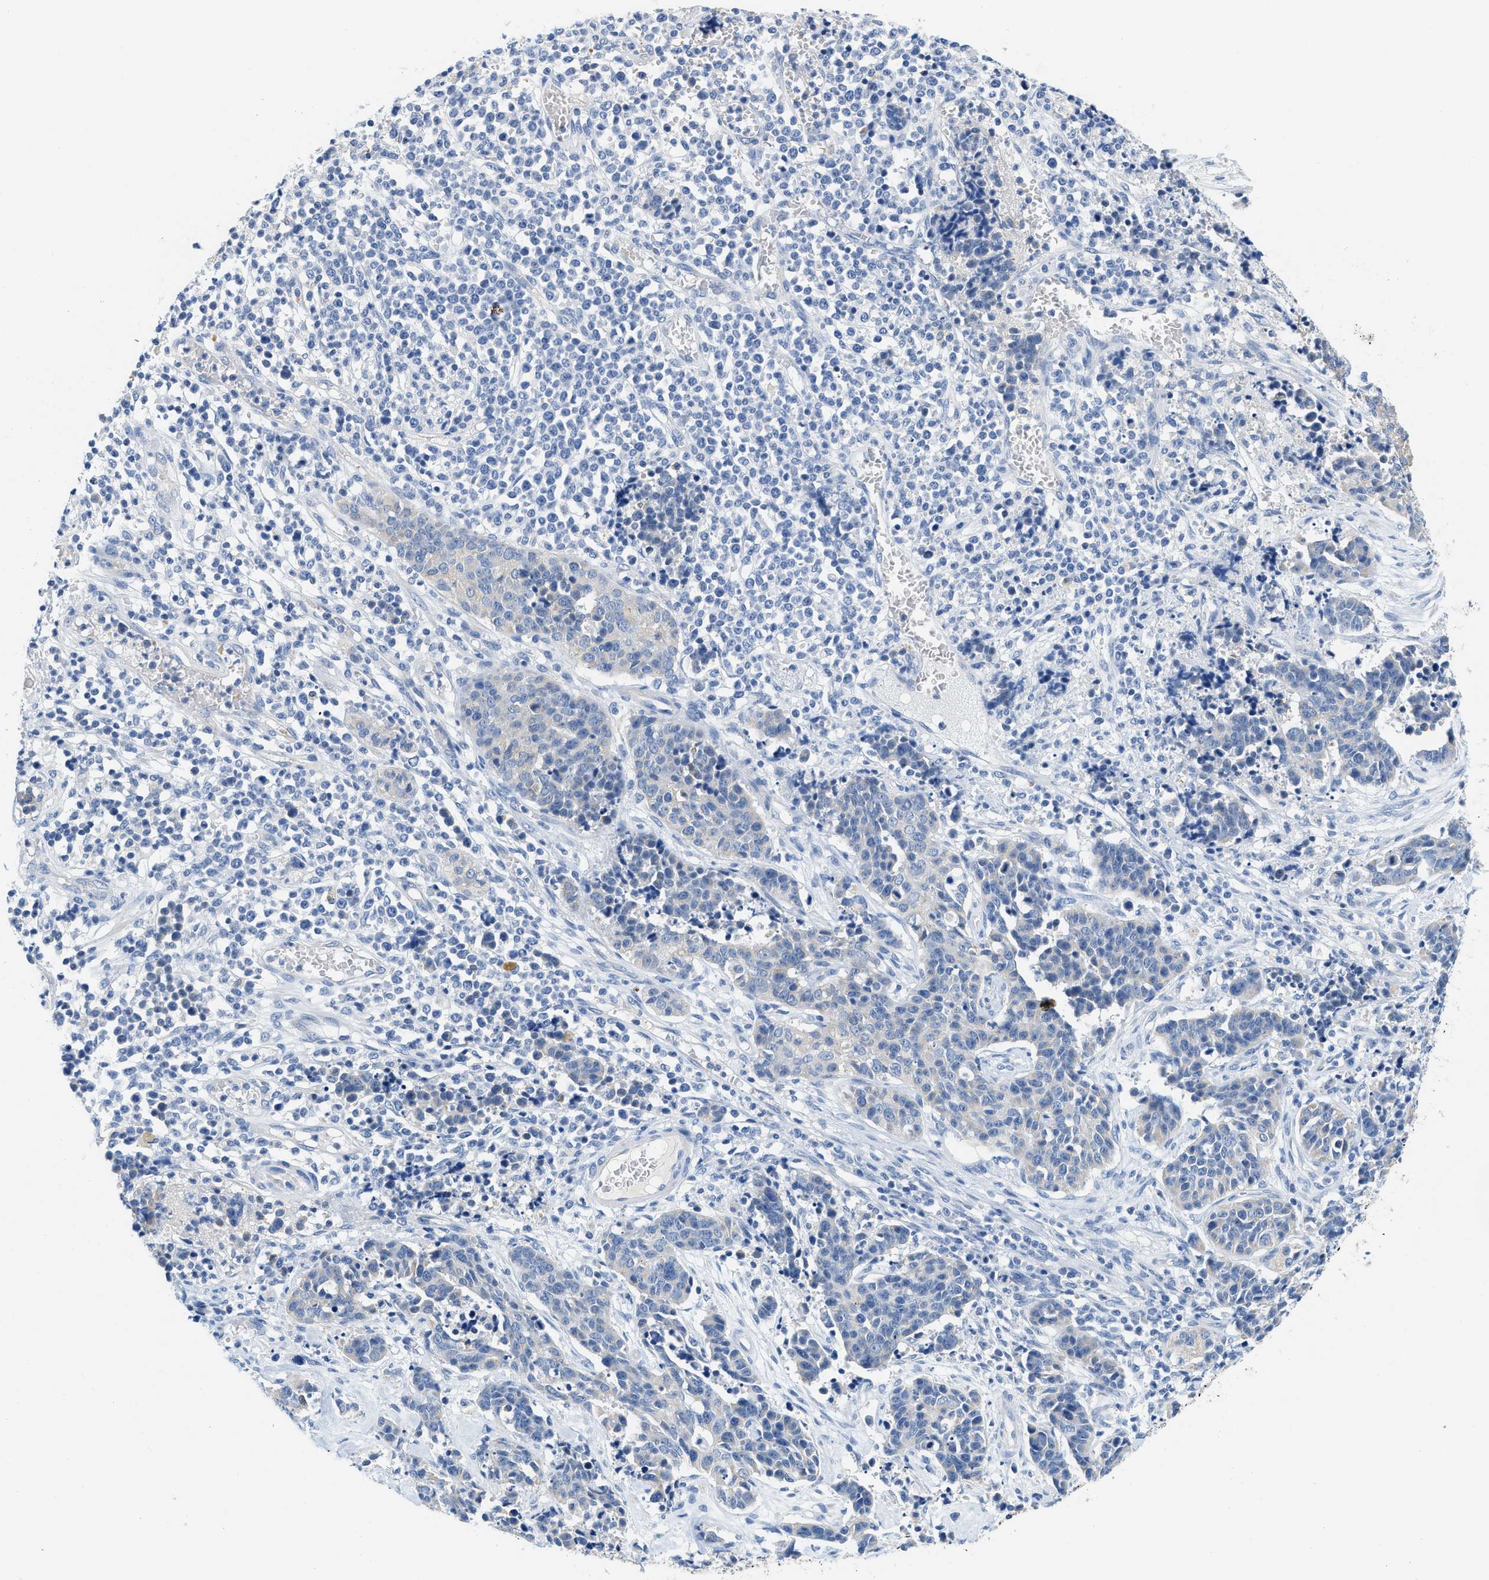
{"staining": {"intensity": "negative", "quantity": "none", "location": "none"}, "tissue": "cervical cancer", "cell_type": "Tumor cells", "image_type": "cancer", "snomed": [{"axis": "morphology", "description": "Squamous cell carcinoma, NOS"}, {"axis": "topography", "description": "Cervix"}], "caption": "Immunohistochemistry image of squamous cell carcinoma (cervical) stained for a protein (brown), which exhibits no expression in tumor cells. (DAB (3,3'-diaminobenzidine) immunohistochemistry with hematoxylin counter stain).", "gene": "BPGM", "patient": {"sex": "female", "age": 35}}